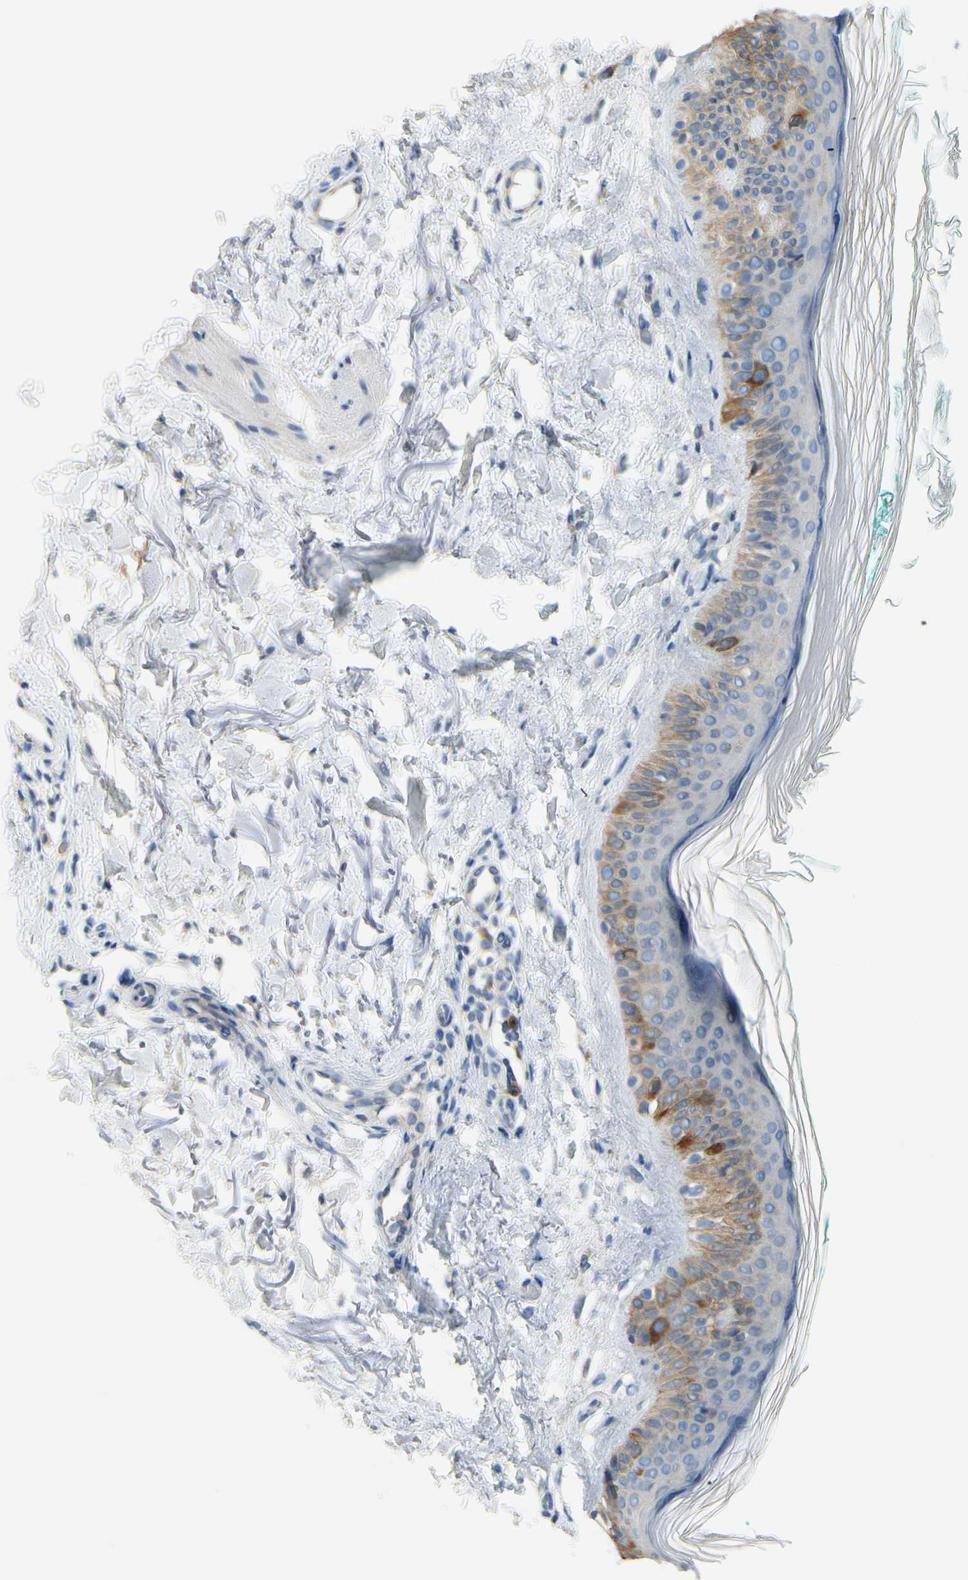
{"staining": {"intensity": "negative", "quantity": "none", "location": "none"}, "tissue": "skin", "cell_type": "Fibroblasts", "image_type": "normal", "snomed": [{"axis": "morphology", "description": "Normal tissue, NOS"}, {"axis": "topography", "description": "Skin"}], "caption": "Immunohistochemical staining of normal human skin demonstrates no significant expression in fibroblasts. (Immunohistochemistry, brightfield microscopy, high magnification).", "gene": "CKAP2", "patient": {"sex": "male", "age": 71}}